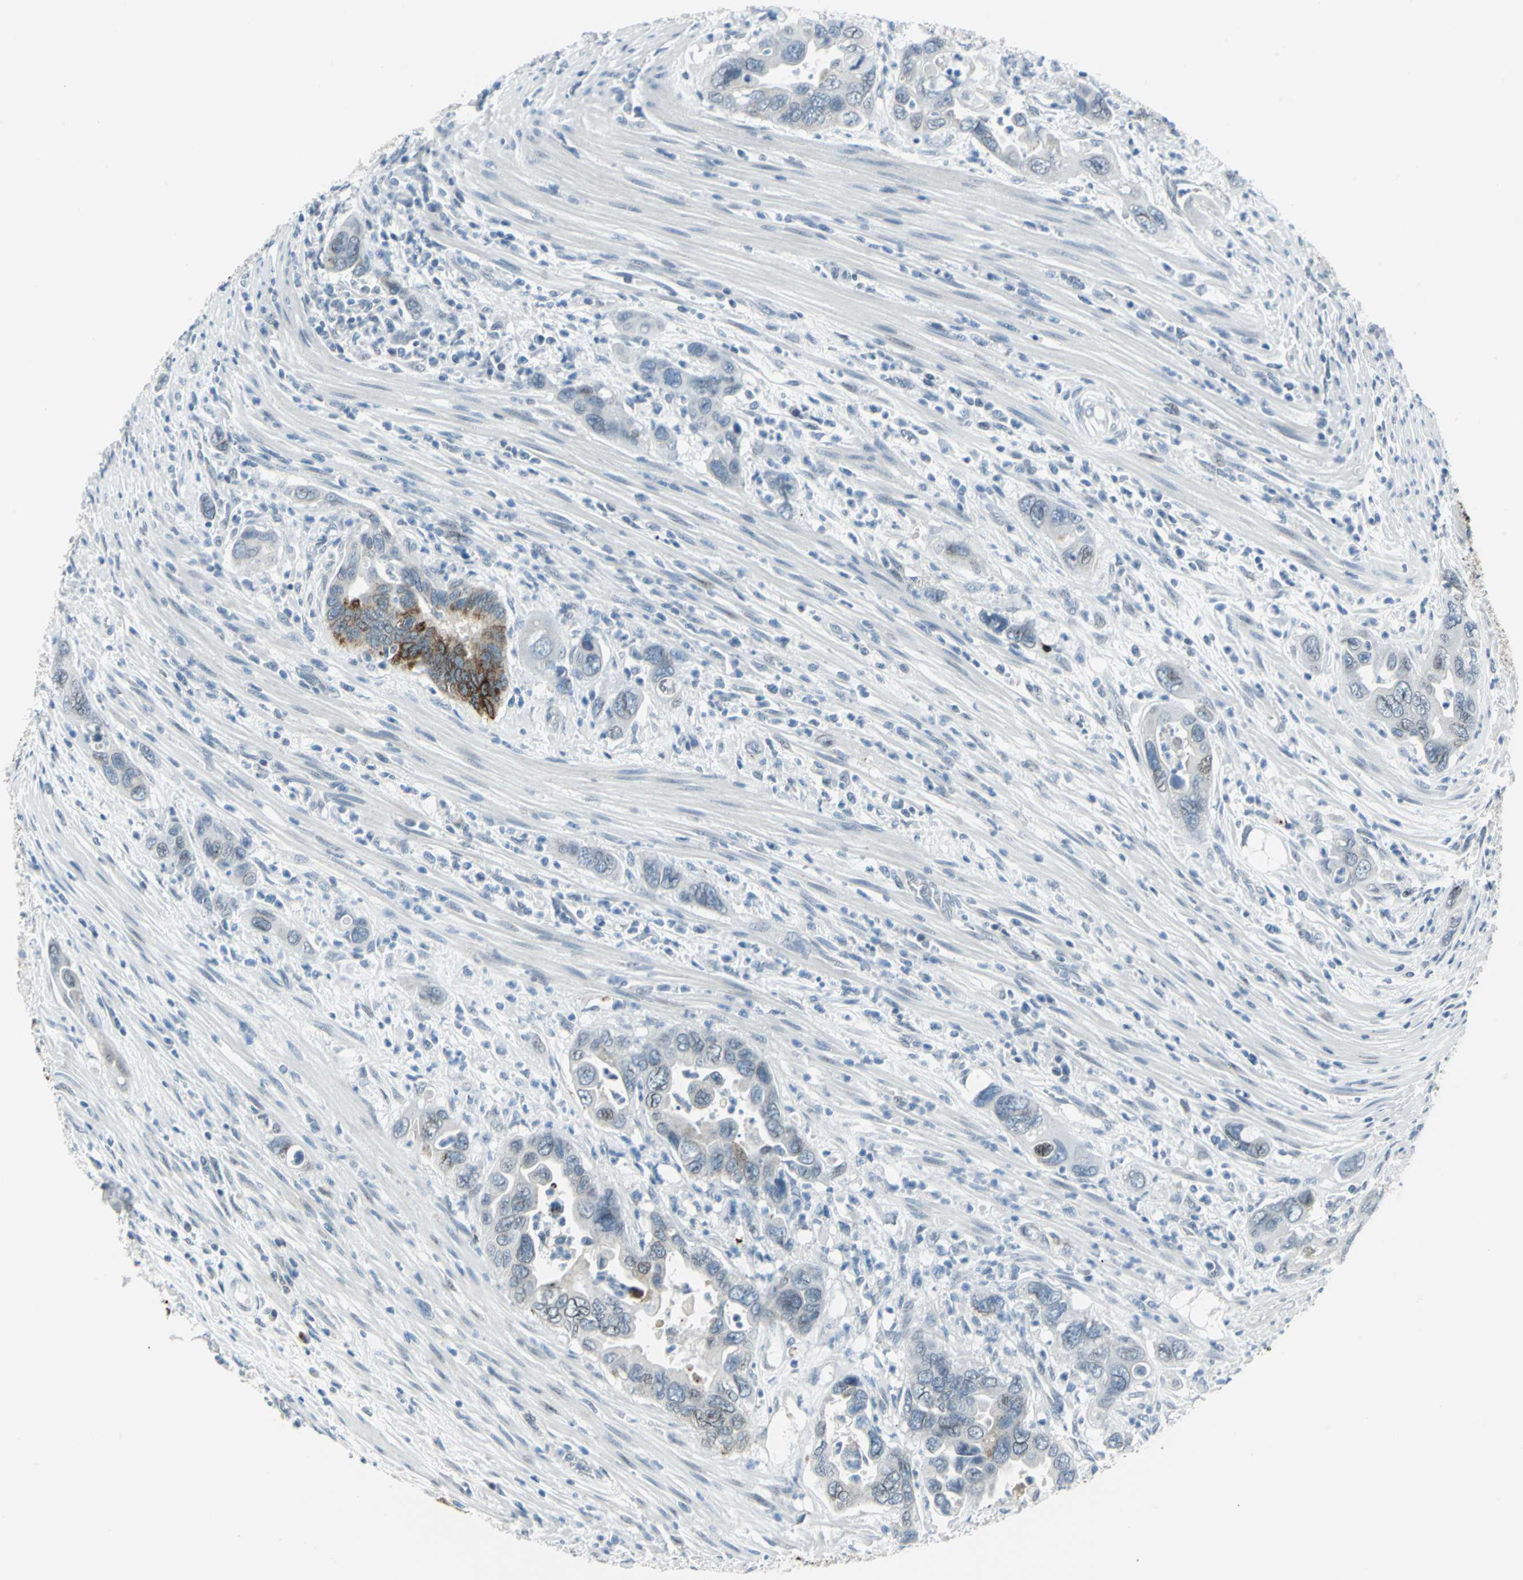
{"staining": {"intensity": "weak", "quantity": "<25%", "location": "cytoplasmic/membranous"}, "tissue": "pancreatic cancer", "cell_type": "Tumor cells", "image_type": "cancer", "snomed": [{"axis": "morphology", "description": "Adenocarcinoma, NOS"}, {"axis": "topography", "description": "Pancreas"}], "caption": "An immunohistochemistry image of adenocarcinoma (pancreatic) is shown. There is no staining in tumor cells of adenocarcinoma (pancreatic).", "gene": "SNUPN", "patient": {"sex": "female", "age": 71}}